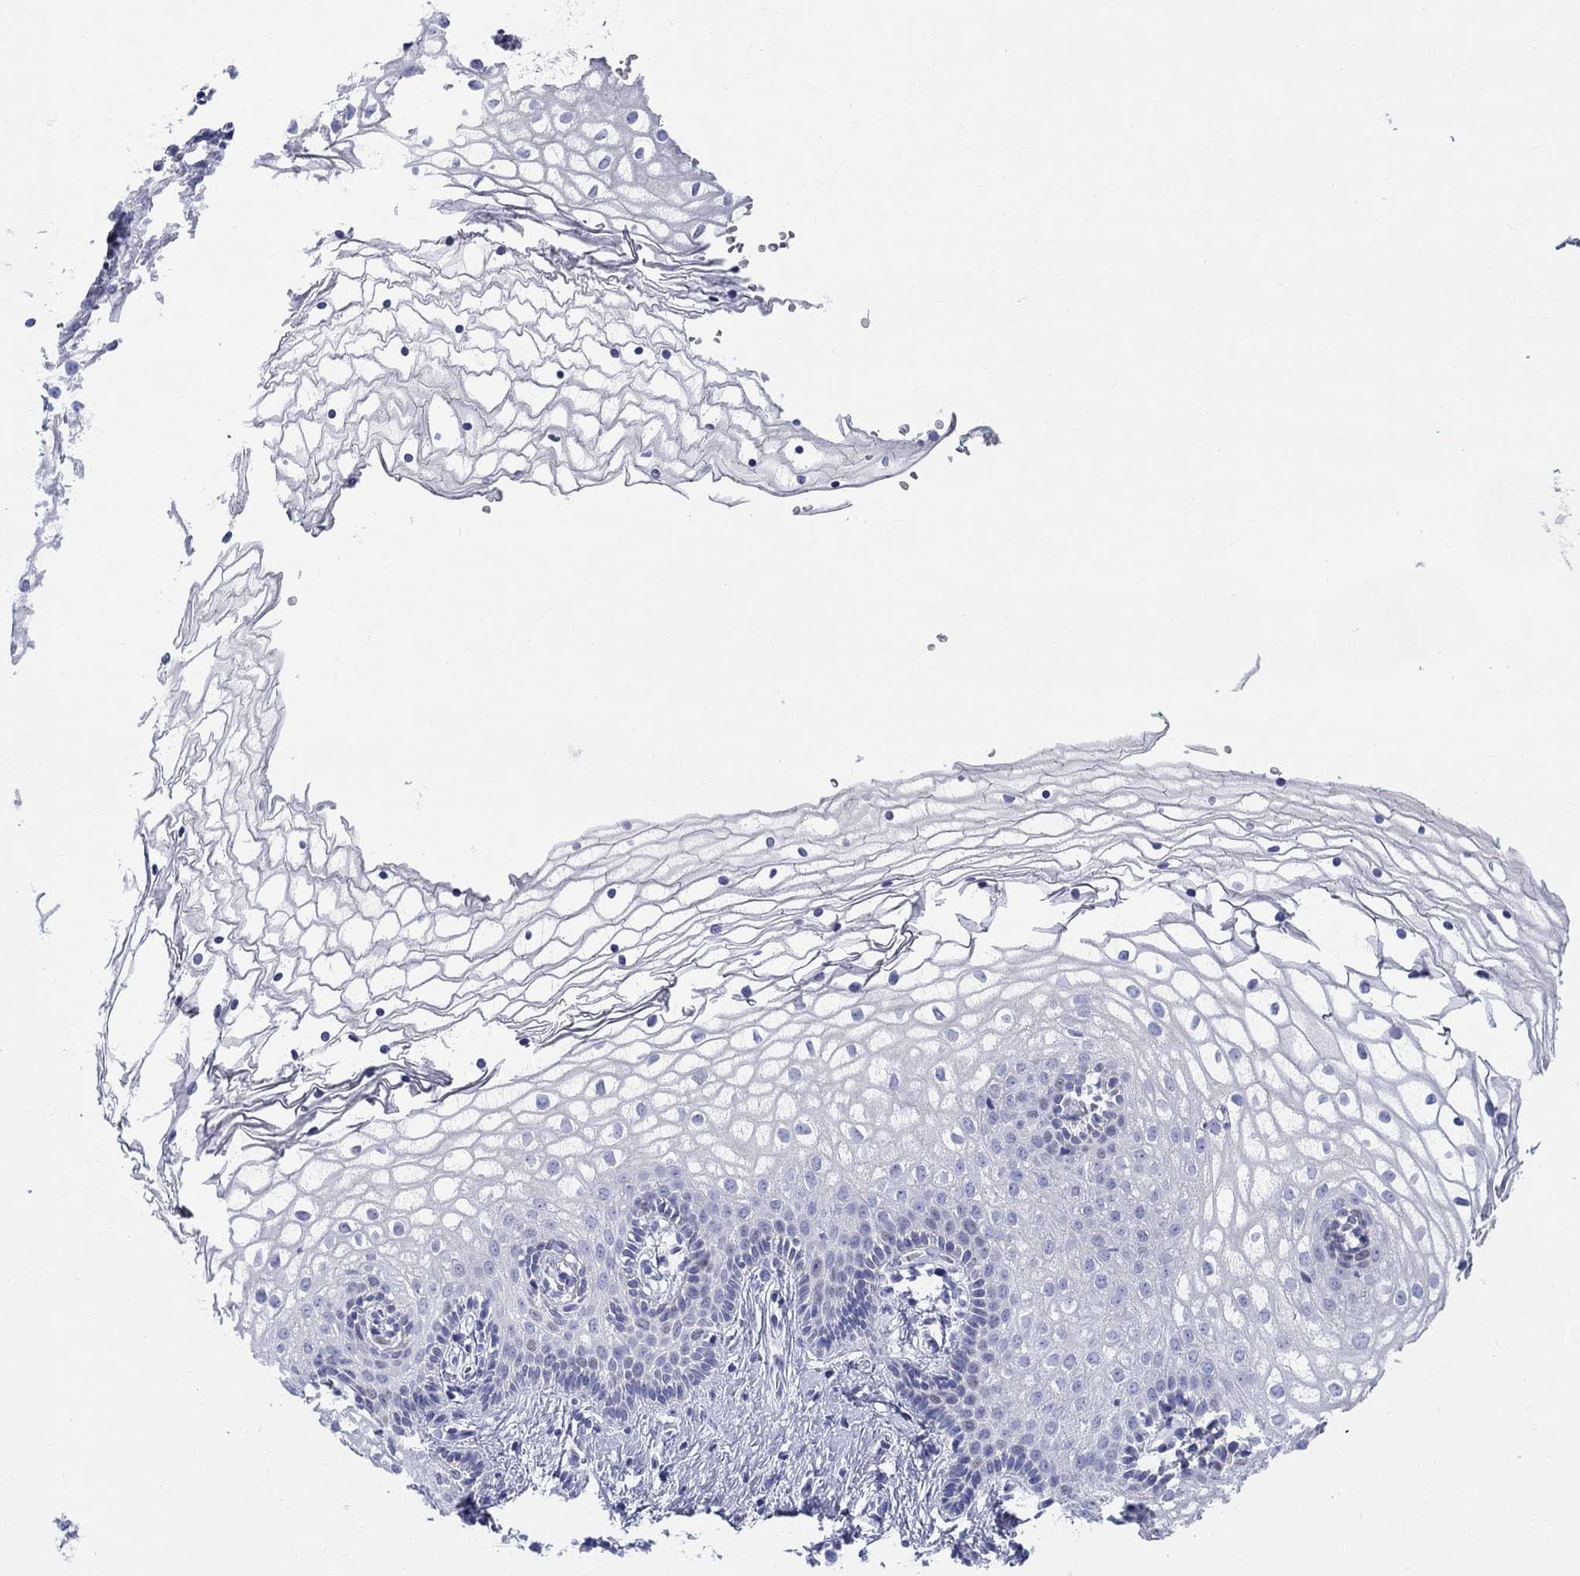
{"staining": {"intensity": "negative", "quantity": "none", "location": "none"}, "tissue": "vagina", "cell_type": "Squamous epithelial cells", "image_type": "normal", "snomed": [{"axis": "morphology", "description": "Normal tissue, NOS"}, {"axis": "topography", "description": "Vagina"}], "caption": "The immunohistochemistry photomicrograph has no significant positivity in squamous epithelial cells of vagina.", "gene": "LAMP5", "patient": {"sex": "female", "age": 36}}